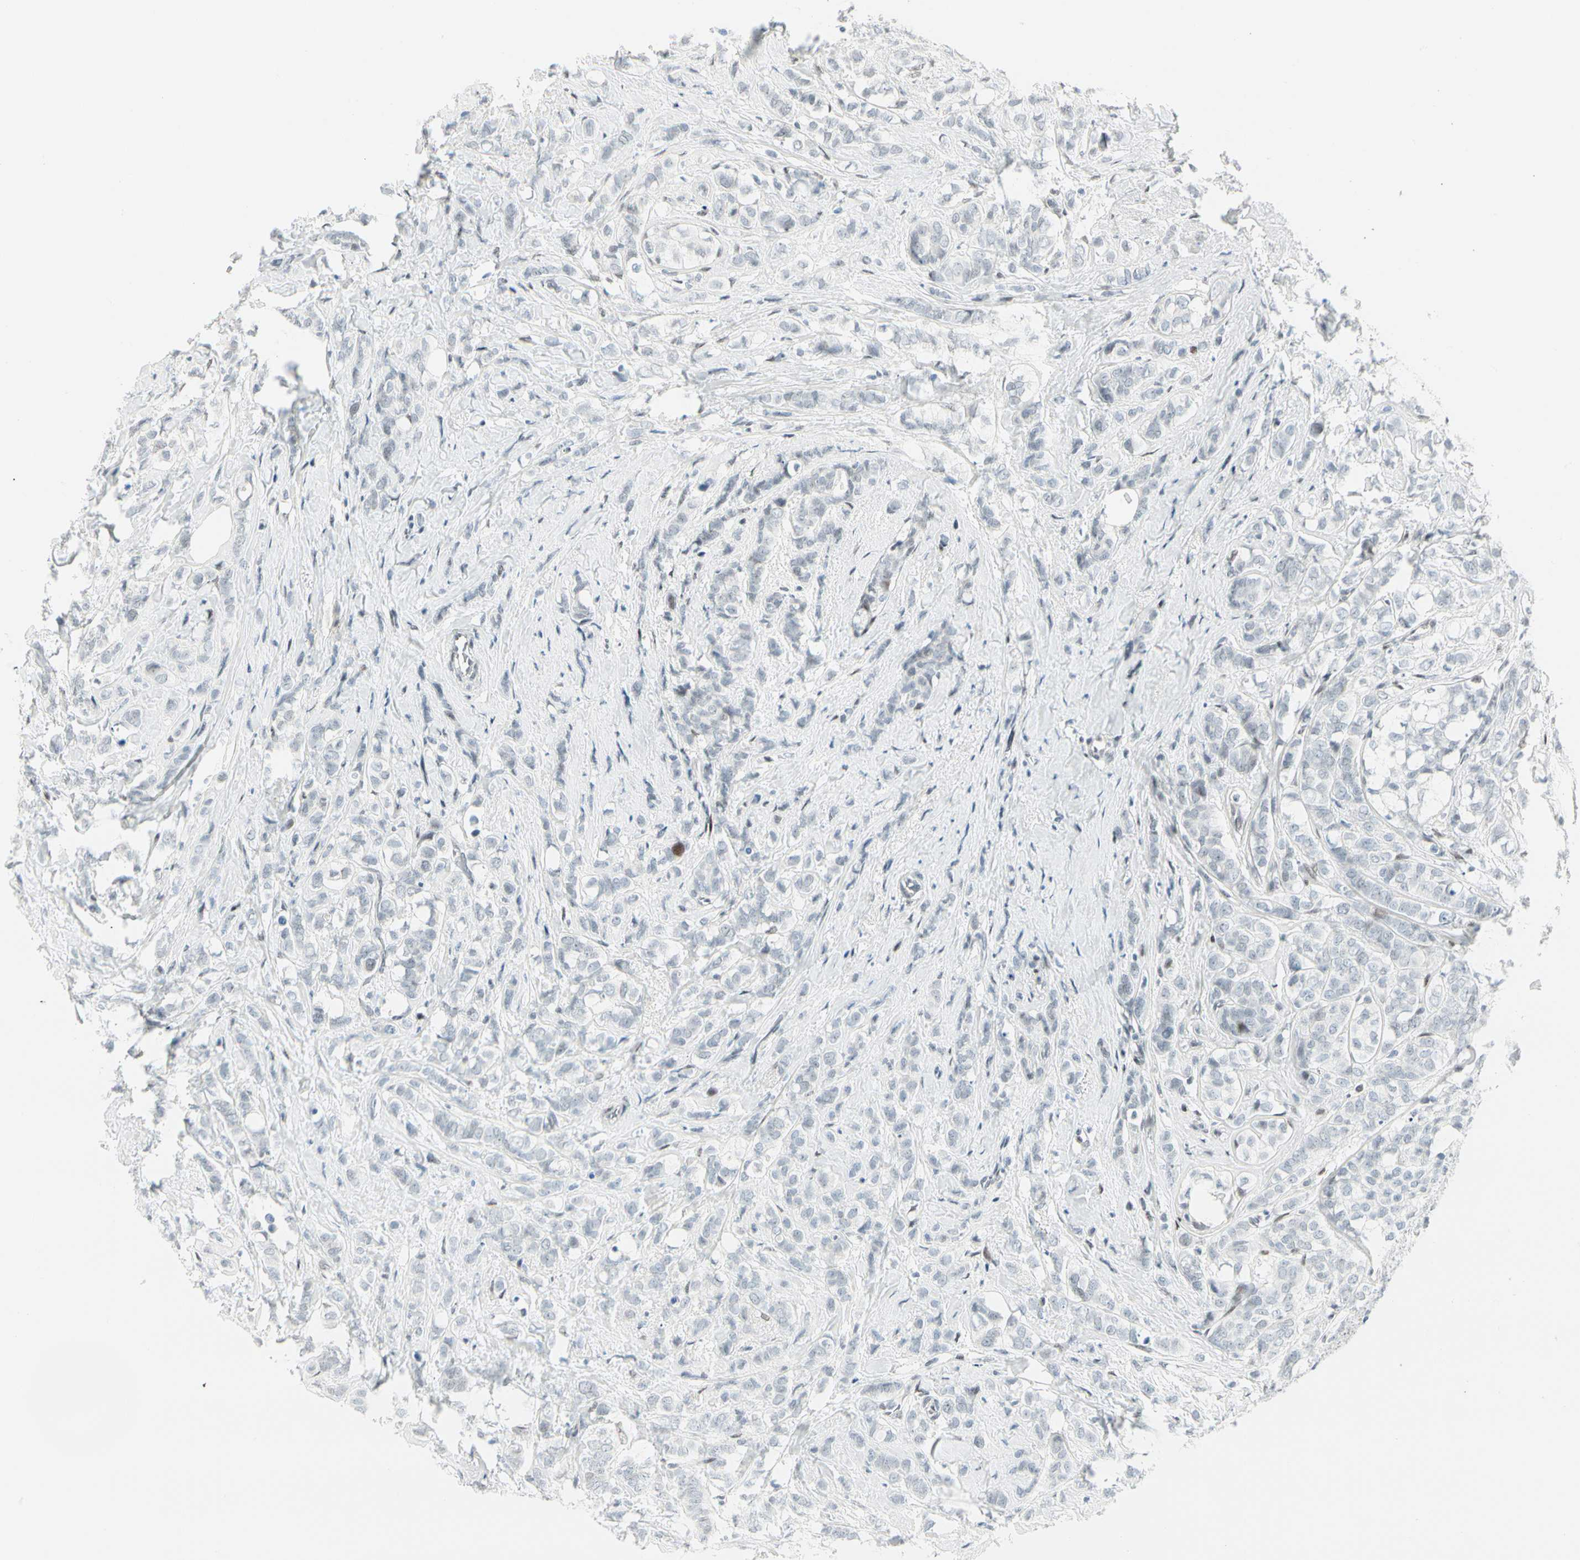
{"staining": {"intensity": "negative", "quantity": "none", "location": "none"}, "tissue": "breast cancer", "cell_type": "Tumor cells", "image_type": "cancer", "snomed": [{"axis": "morphology", "description": "Lobular carcinoma"}, {"axis": "topography", "description": "Breast"}], "caption": "The micrograph exhibits no significant staining in tumor cells of breast lobular carcinoma.", "gene": "PKNOX1", "patient": {"sex": "female", "age": 60}}